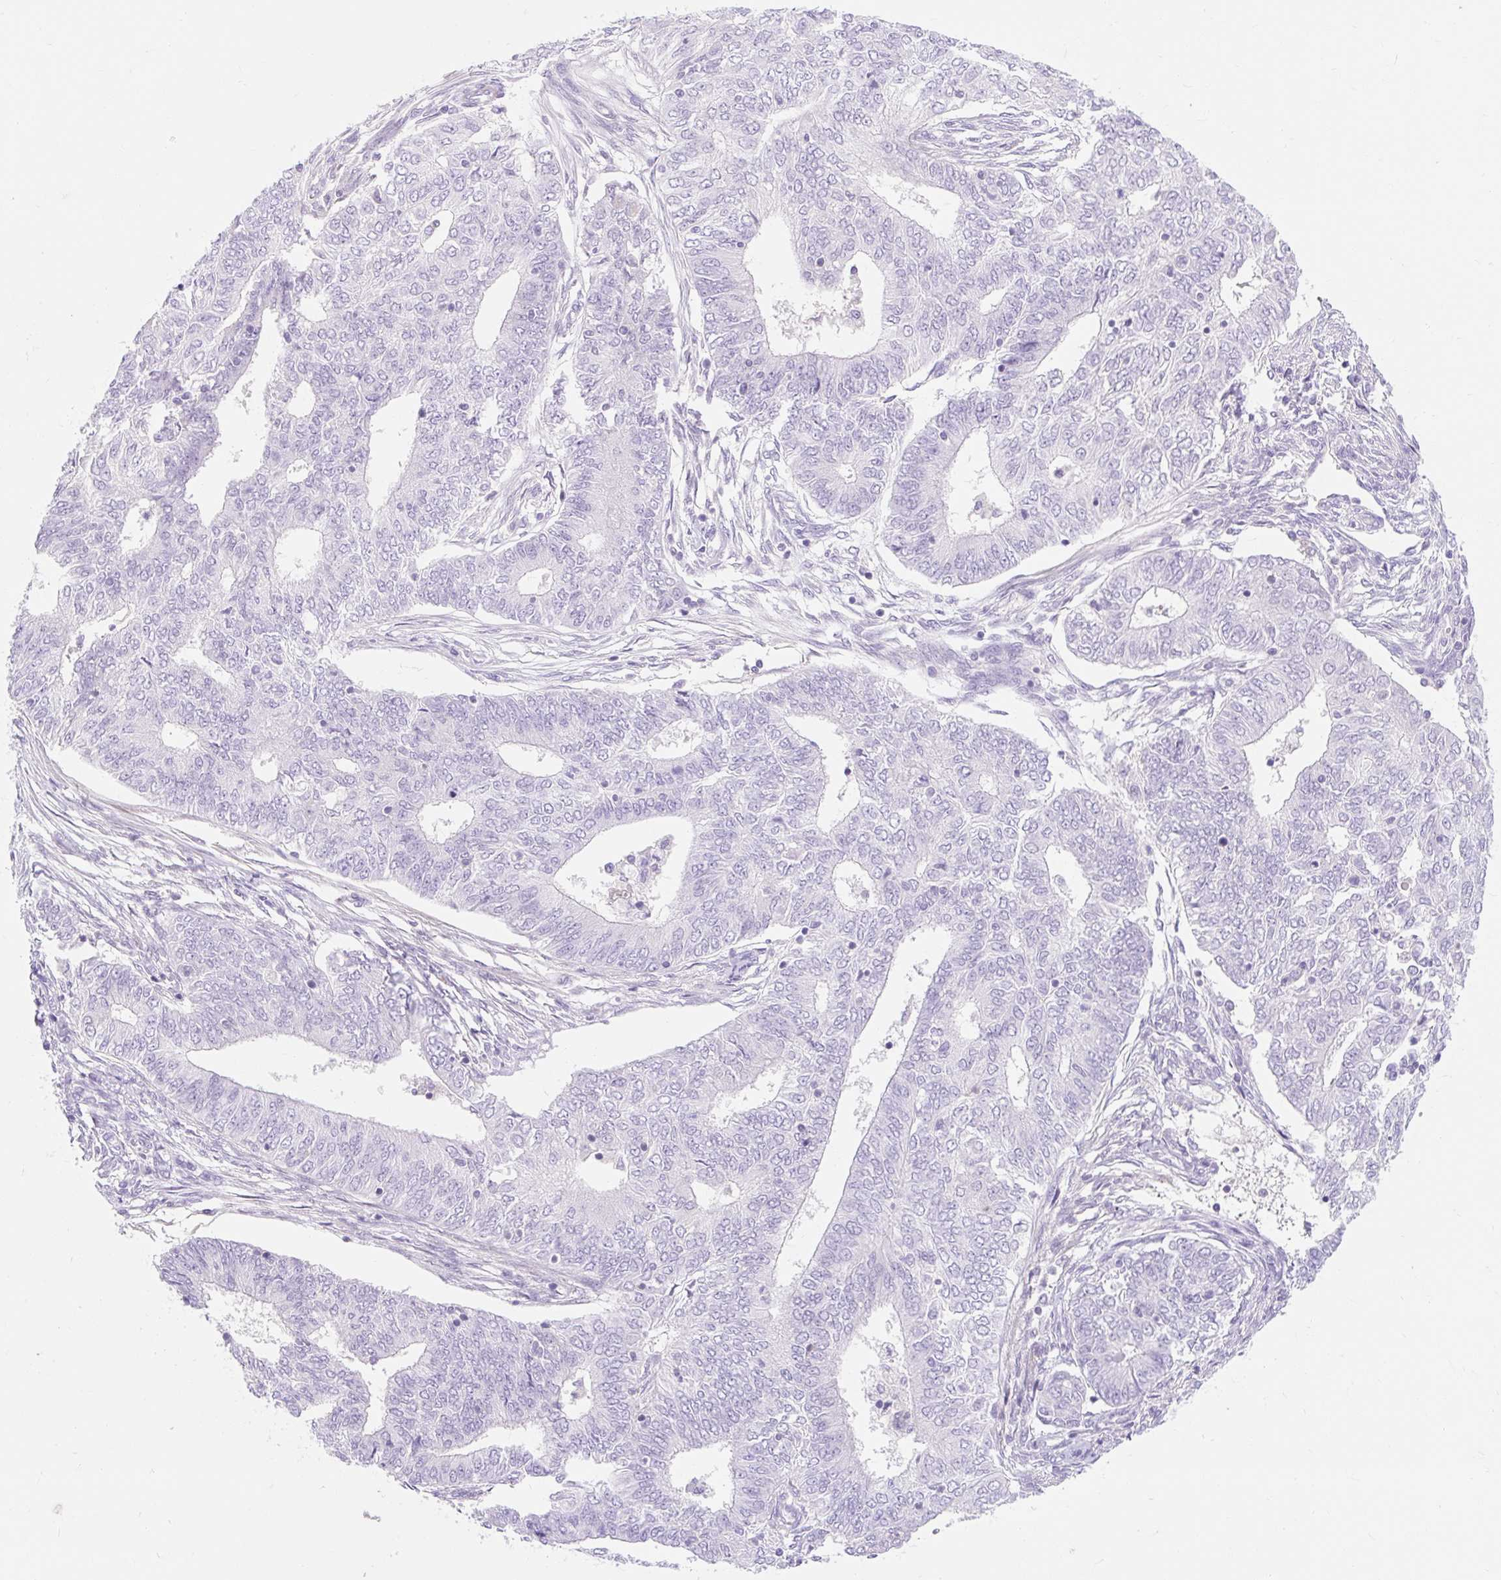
{"staining": {"intensity": "negative", "quantity": "none", "location": "none"}, "tissue": "endometrial cancer", "cell_type": "Tumor cells", "image_type": "cancer", "snomed": [{"axis": "morphology", "description": "Adenocarcinoma, NOS"}, {"axis": "topography", "description": "Endometrium"}], "caption": "The IHC histopathology image has no significant positivity in tumor cells of adenocarcinoma (endometrial) tissue. (Brightfield microscopy of DAB IHC at high magnification).", "gene": "SLC28A1", "patient": {"sex": "female", "age": 62}}